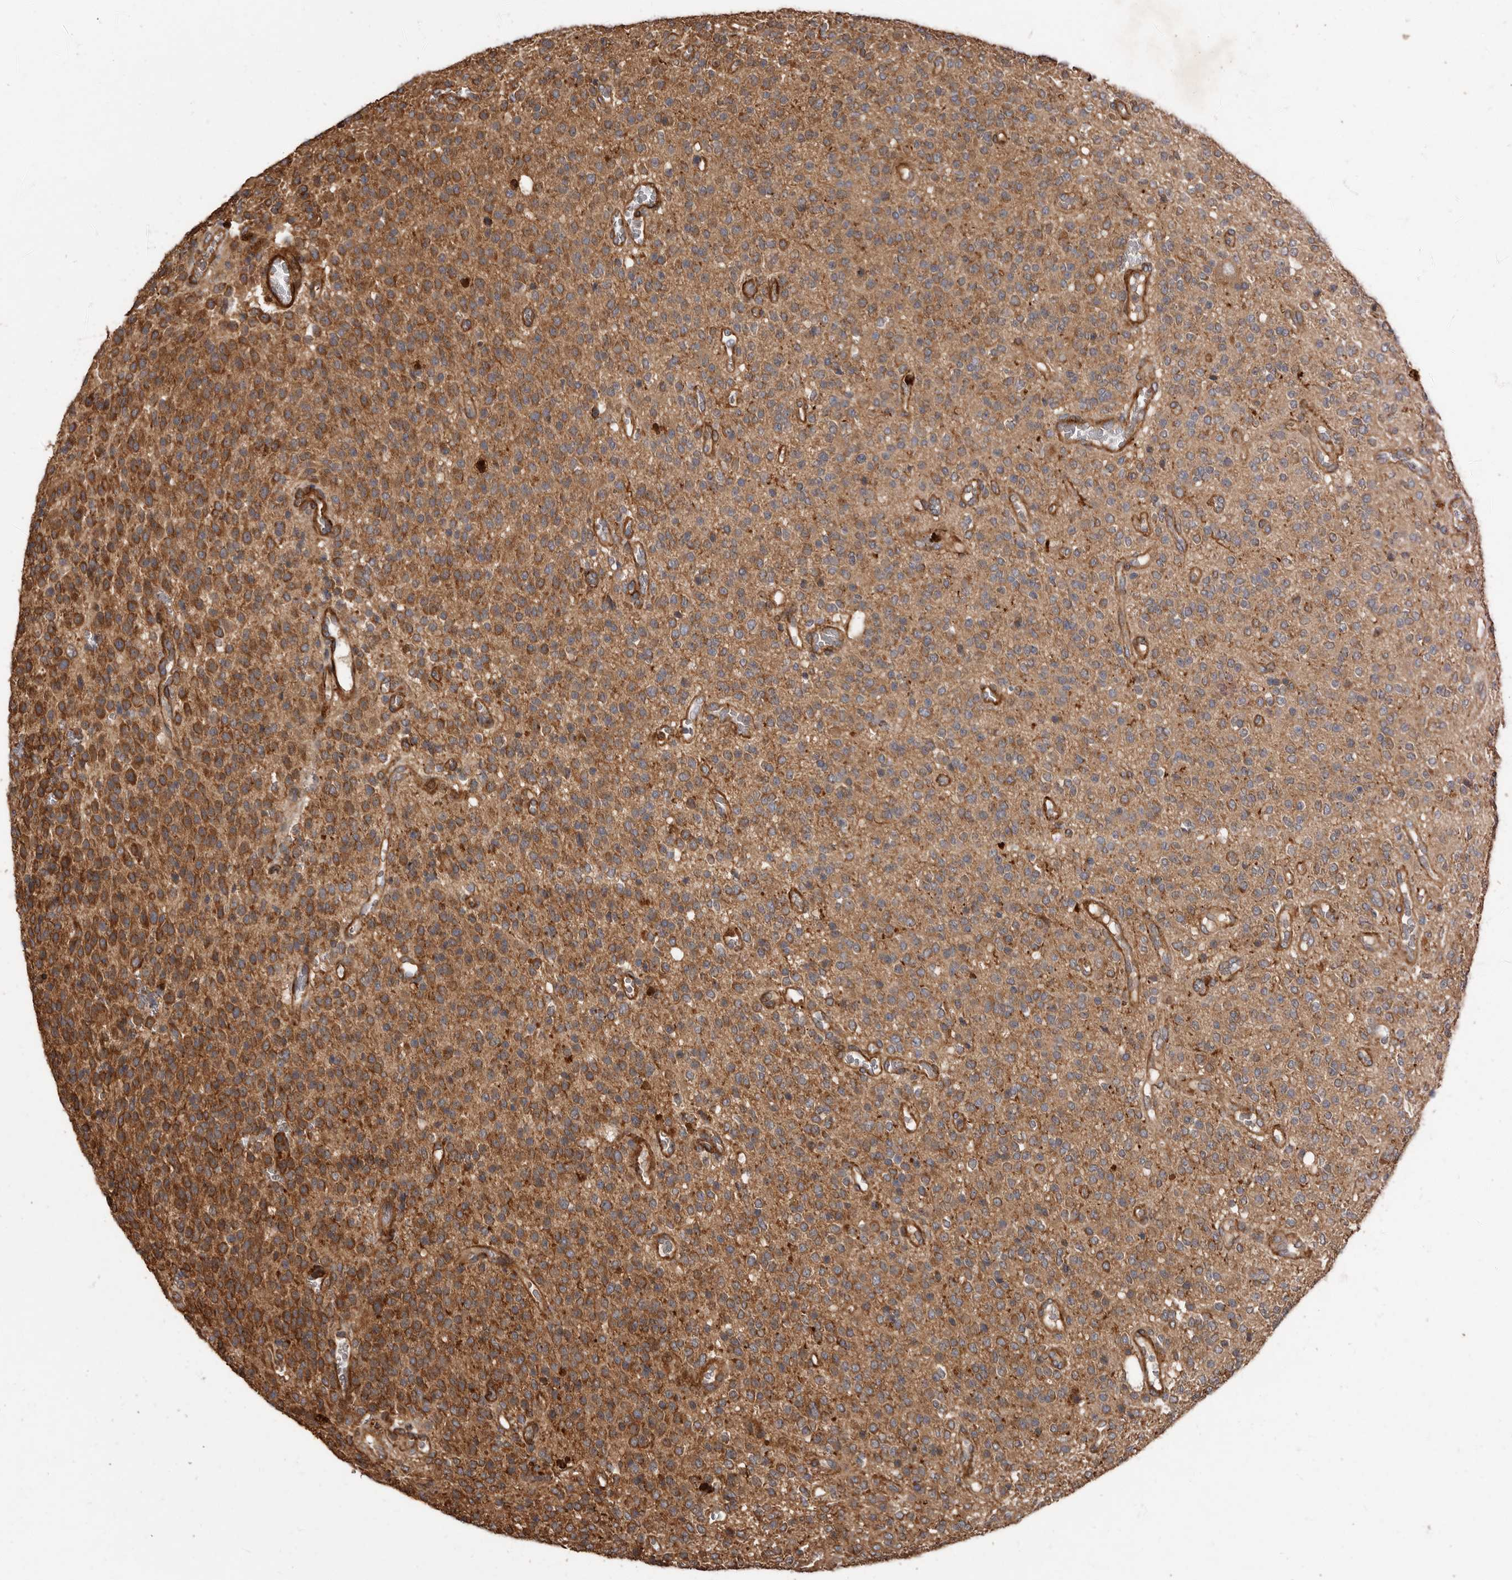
{"staining": {"intensity": "moderate", "quantity": ">75%", "location": "cytoplasmic/membranous"}, "tissue": "glioma", "cell_type": "Tumor cells", "image_type": "cancer", "snomed": [{"axis": "morphology", "description": "Glioma, malignant, High grade"}, {"axis": "topography", "description": "Brain"}], "caption": "Tumor cells show medium levels of moderate cytoplasmic/membranous positivity in approximately >75% of cells in human glioma. The protein is shown in brown color, while the nuclei are stained blue.", "gene": "ARHGEF5", "patient": {"sex": "male", "age": 34}}